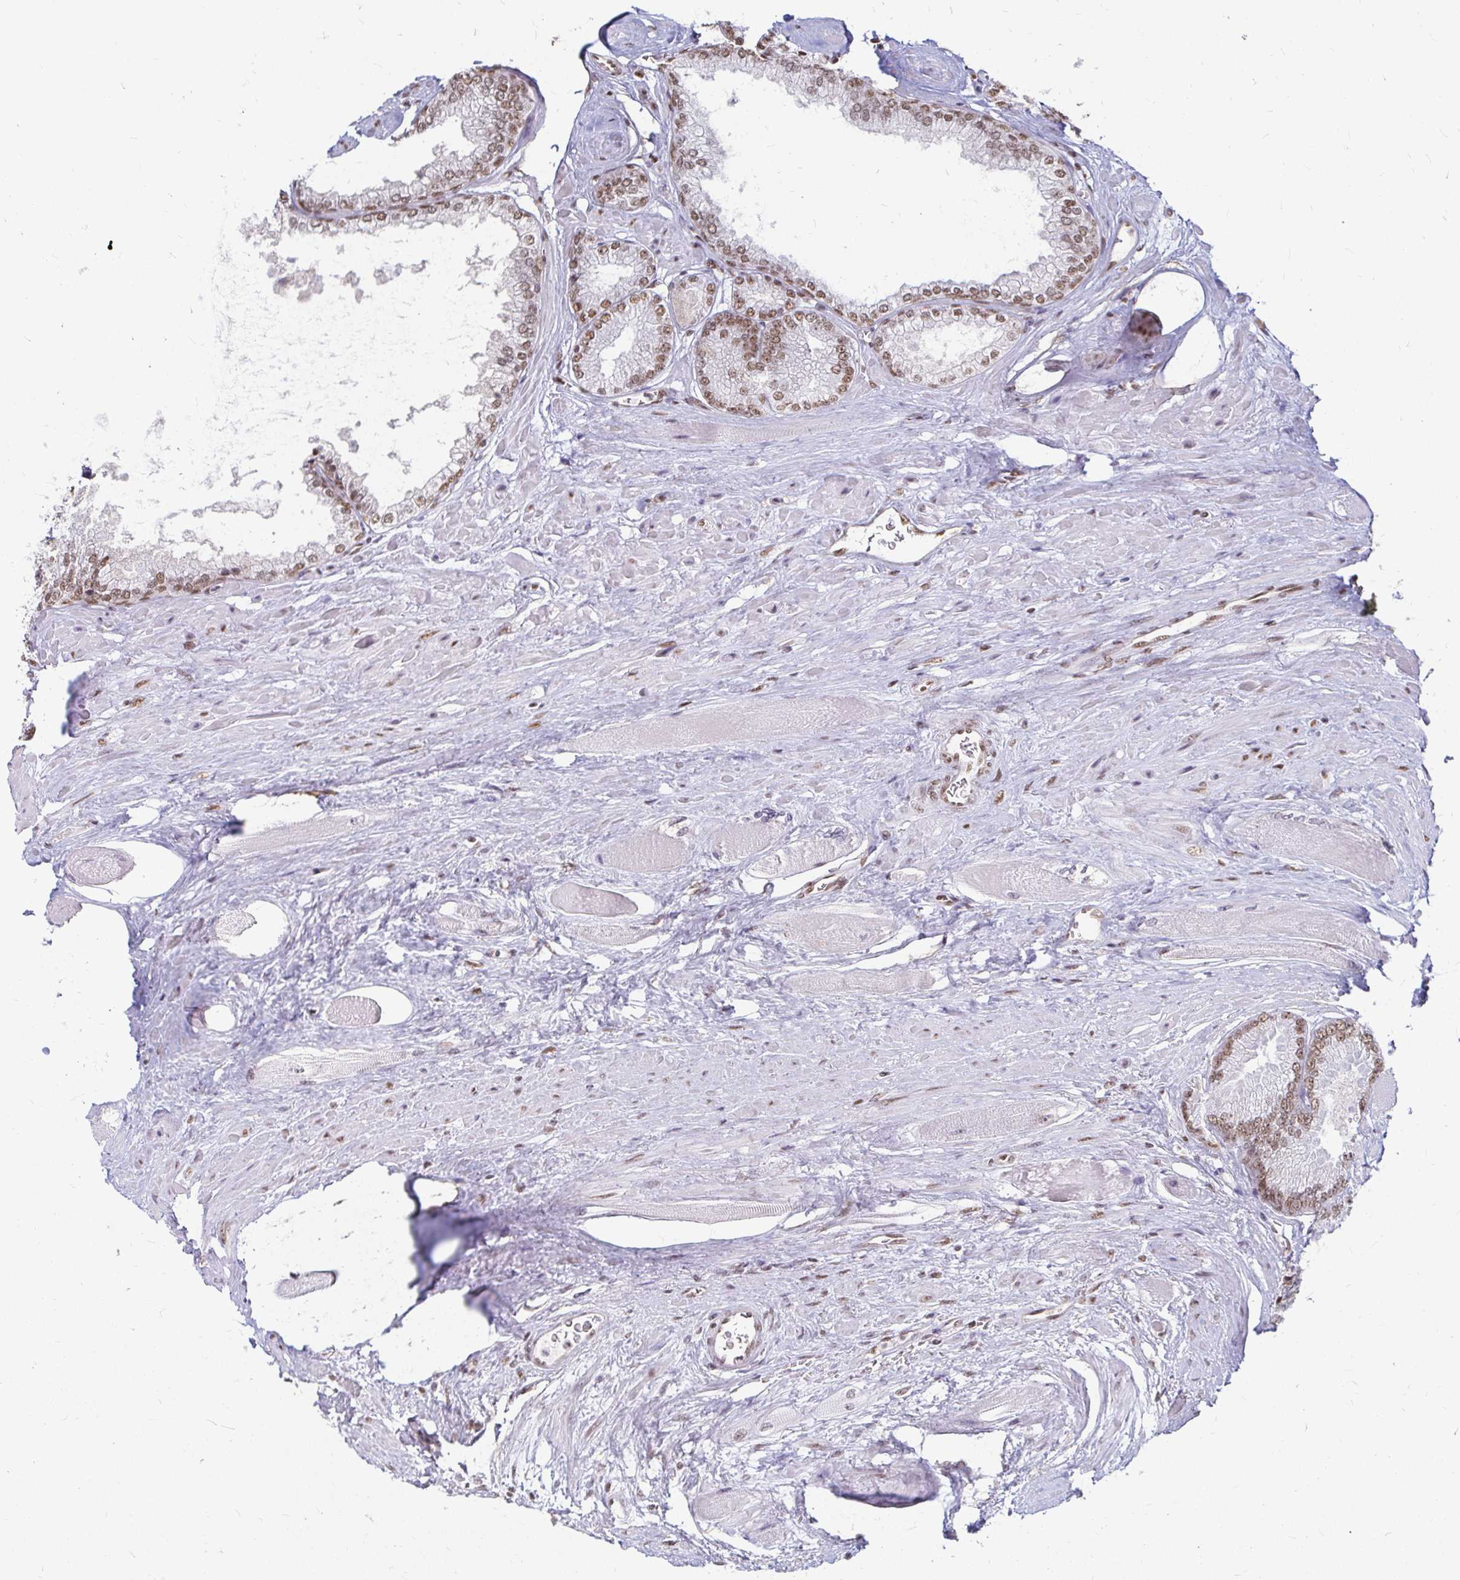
{"staining": {"intensity": "moderate", "quantity": ">75%", "location": "nuclear"}, "tissue": "prostate cancer", "cell_type": "Tumor cells", "image_type": "cancer", "snomed": [{"axis": "morphology", "description": "Adenocarcinoma, Low grade"}, {"axis": "topography", "description": "Prostate"}], "caption": "Moderate nuclear positivity is identified in about >75% of tumor cells in prostate cancer.", "gene": "HNRNPU", "patient": {"sex": "male", "age": 67}}